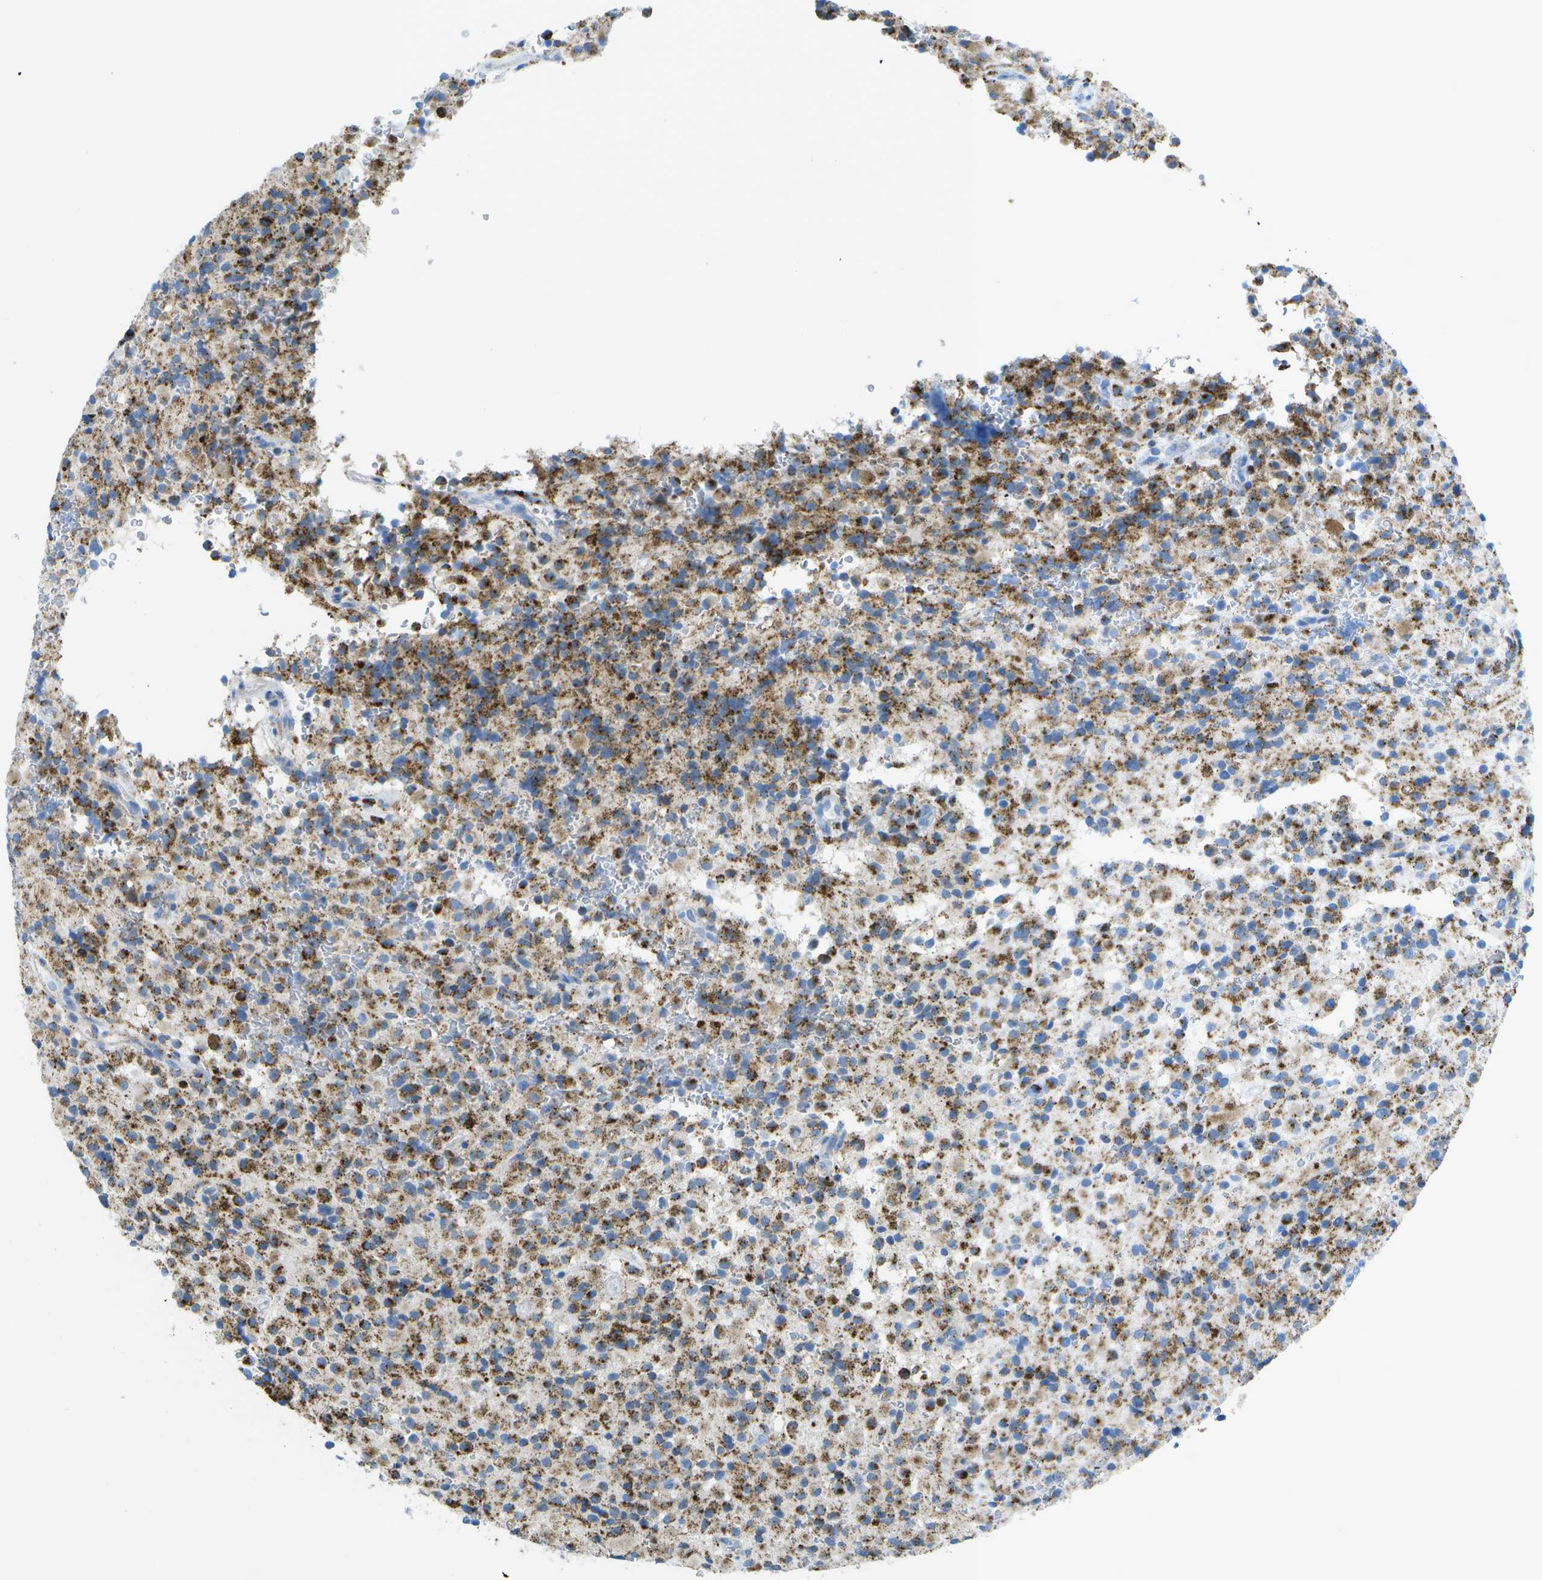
{"staining": {"intensity": "strong", "quantity": ">75%", "location": "cytoplasmic/membranous"}, "tissue": "glioma", "cell_type": "Tumor cells", "image_type": "cancer", "snomed": [{"axis": "morphology", "description": "Glioma, malignant, High grade"}, {"axis": "topography", "description": "Brain"}], "caption": "There is high levels of strong cytoplasmic/membranous positivity in tumor cells of high-grade glioma (malignant), as demonstrated by immunohistochemical staining (brown color).", "gene": "PRCP", "patient": {"sex": "male", "age": 71}}